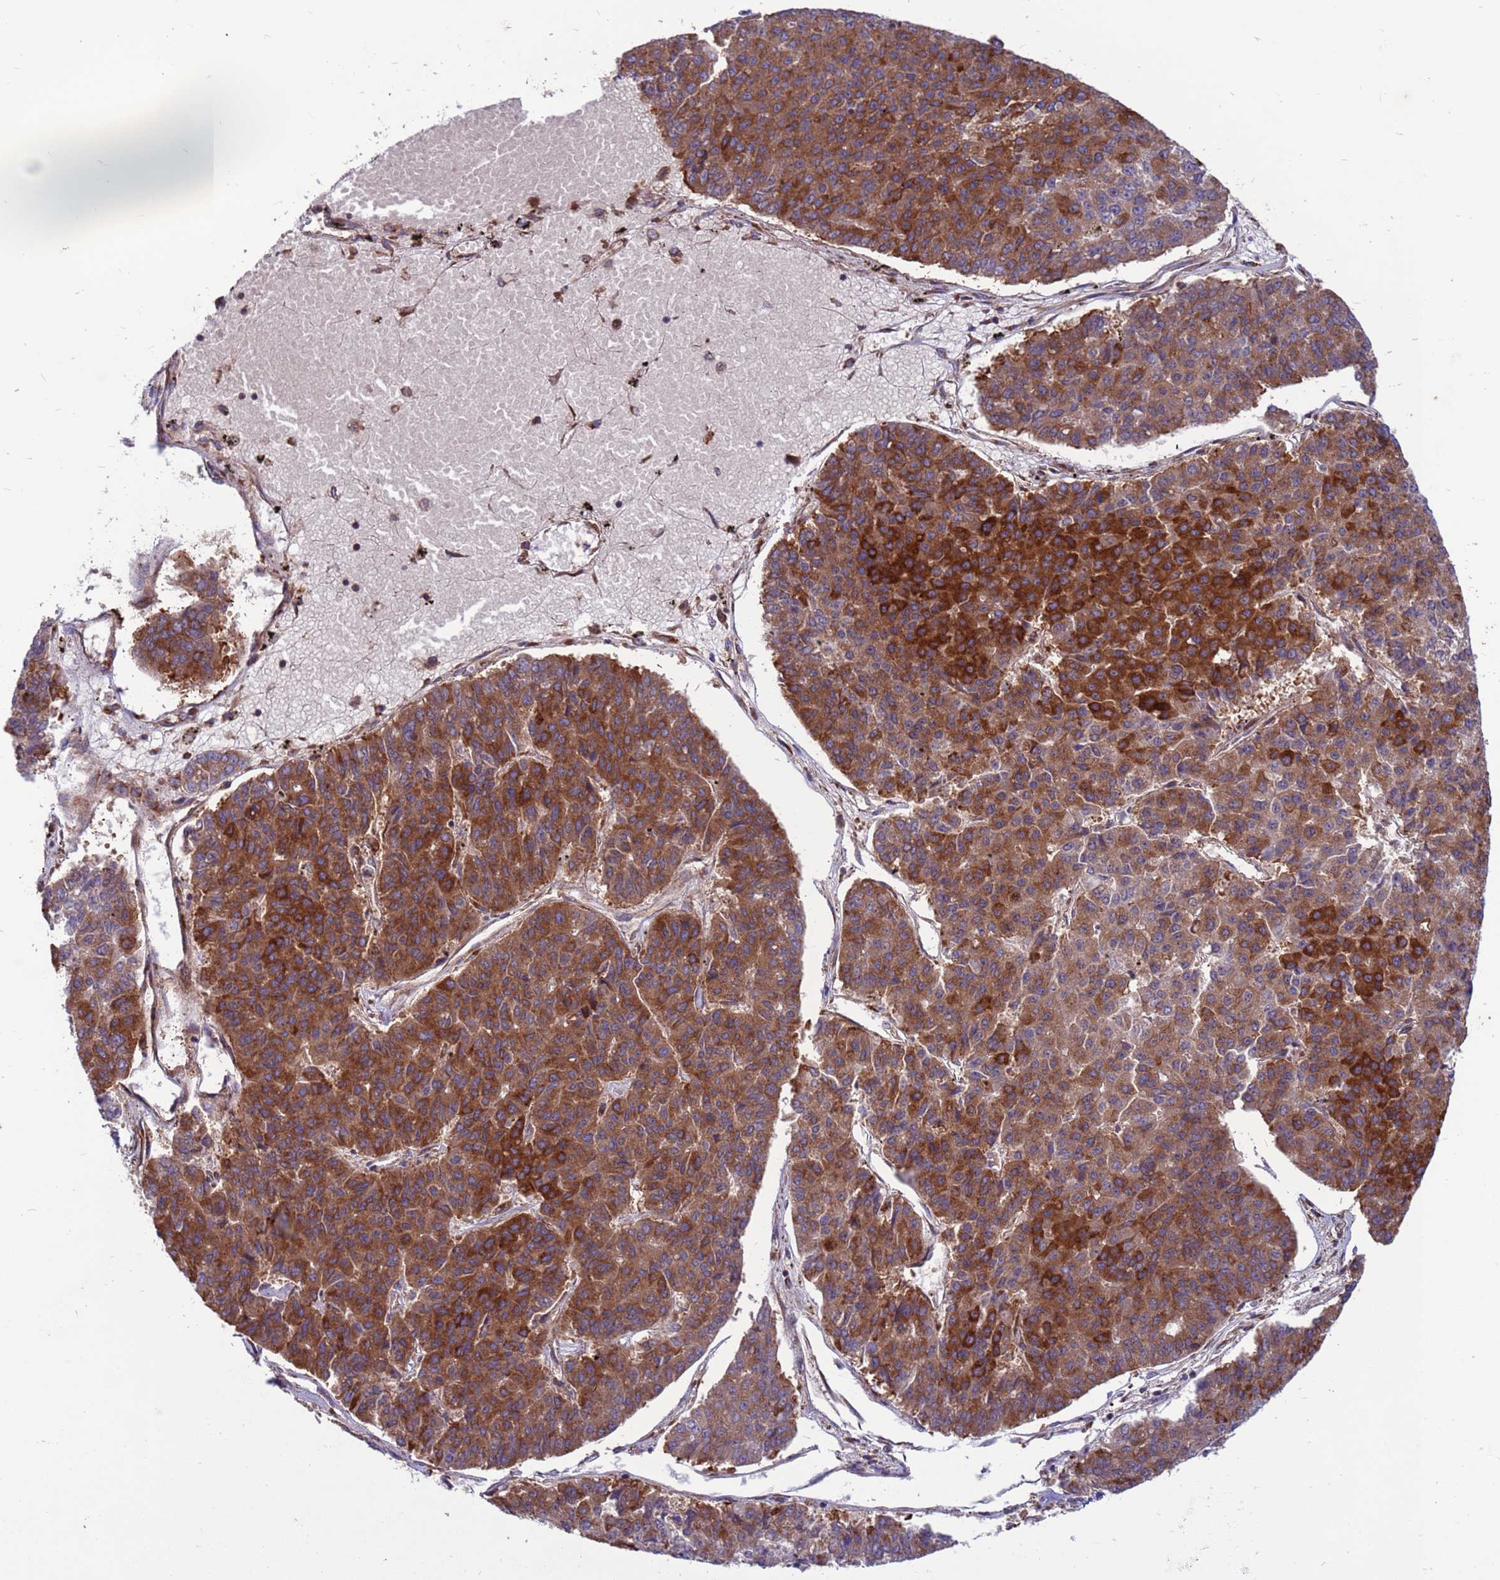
{"staining": {"intensity": "strong", "quantity": ">75%", "location": "cytoplasmic/membranous"}, "tissue": "pancreatic cancer", "cell_type": "Tumor cells", "image_type": "cancer", "snomed": [{"axis": "morphology", "description": "Adenocarcinoma, NOS"}, {"axis": "topography", "description": "Pancreas"}], "caption": "An immunohistochemistry (IHC) photomicrograph of neoplastic tissue is shown. Protein staining in brown highlights strong cytoplasmic/membranous positivity in pancreatic cancer (adenocarcinoma) within tumor cells.", "gene": "ZC3HAV1", "patient": {"sex": "male", "age": 50}}